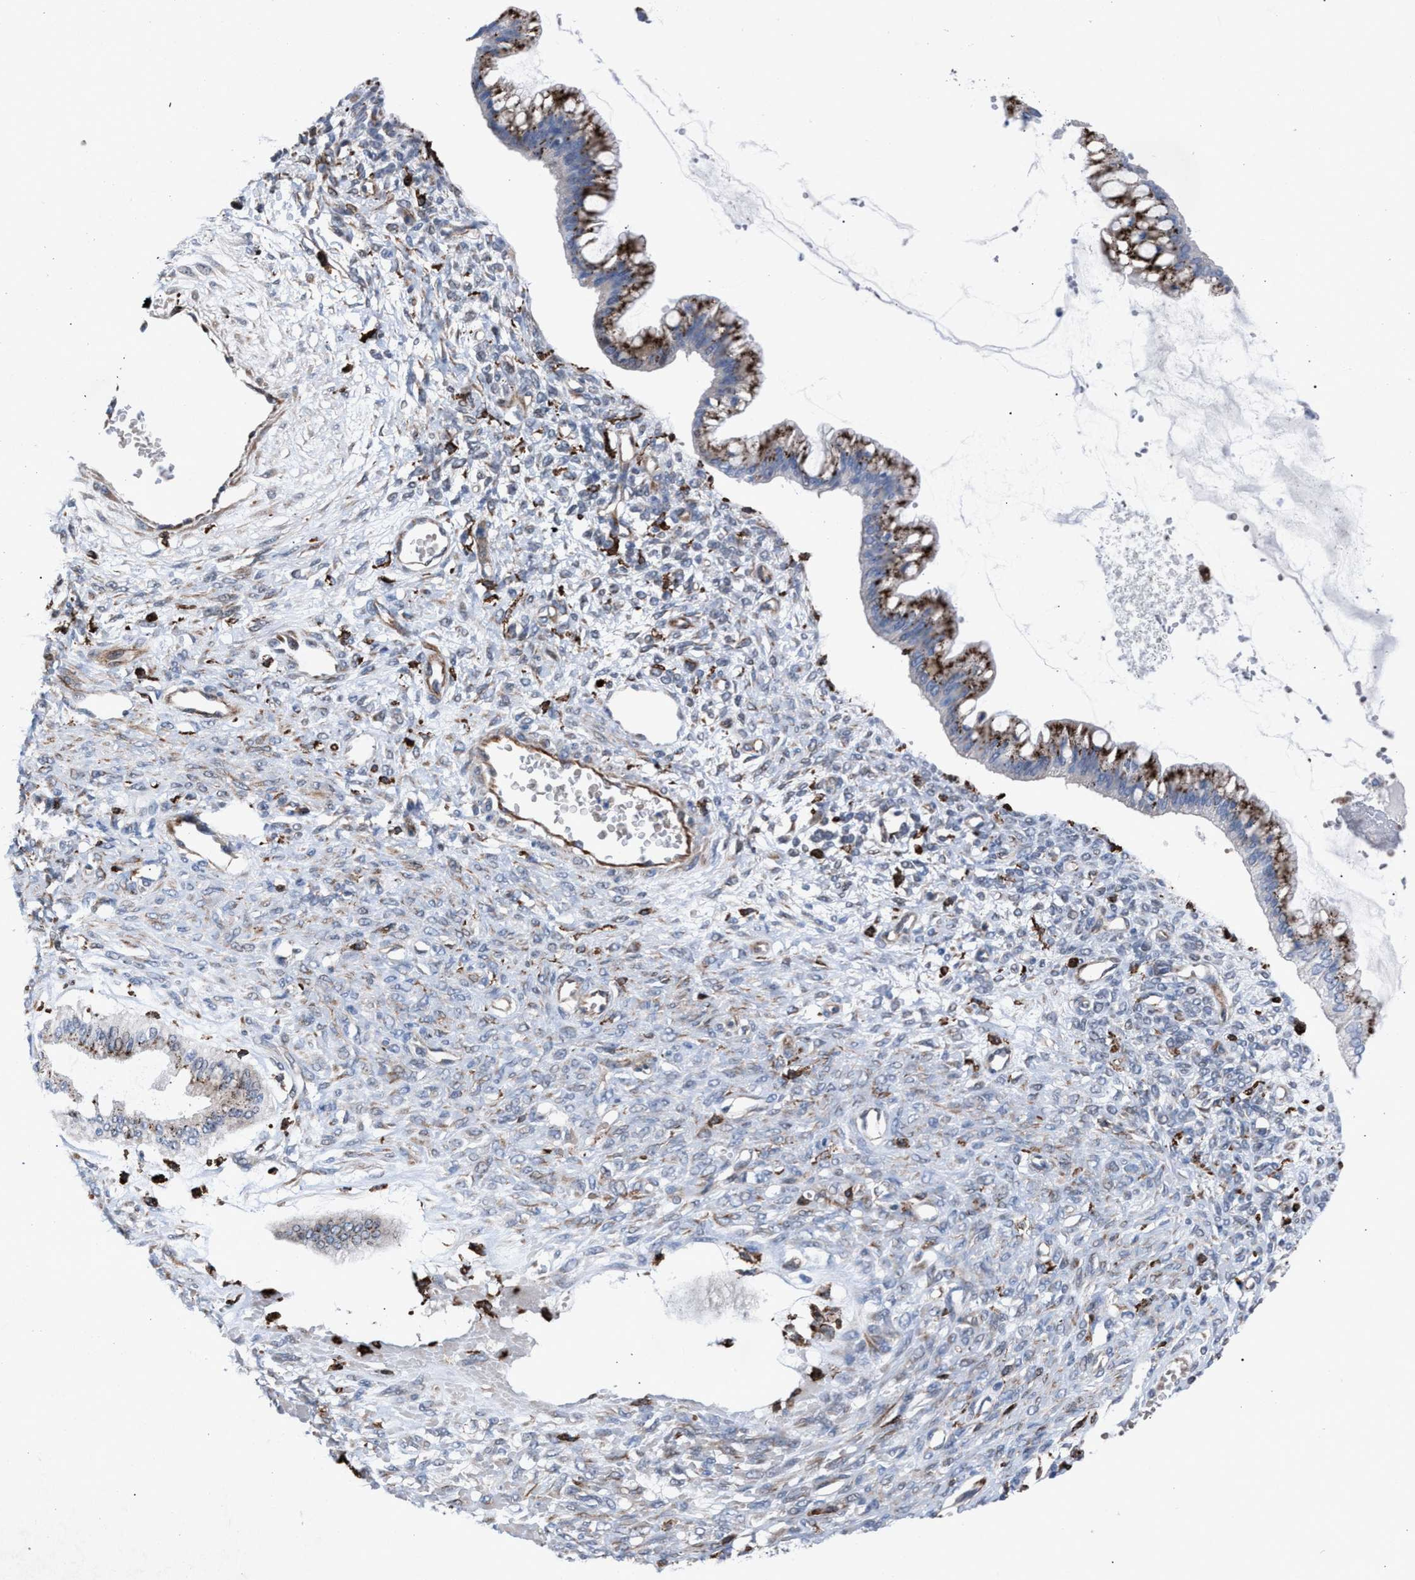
{"staining": {"intensity": "moderate", "quantity": "<25%", "location": "cytoplasmic/membranous"}, "tissue": "ovarian cancer", "cell_type": "Tumor cells", "image_type": "cancer", "snomed": [{"axis": "morphology", "description": "Cystadenocarcinoma, mucinous, NOS"}, {"axis": "topography", "description": "Ovary"}], "caption": "Immunohistochemical staining of ovarian mucinous cystadenocarcinoma displays moderate cytoplasmic/membranous protein staining in about <25% of tumor cells. (DAB (3,3'-diaminobenzidine) = brown stain, brightfield microscopy at high magnification).", "gene": "SLC47A1", "patient": {"sex": "female", "age": 73}}